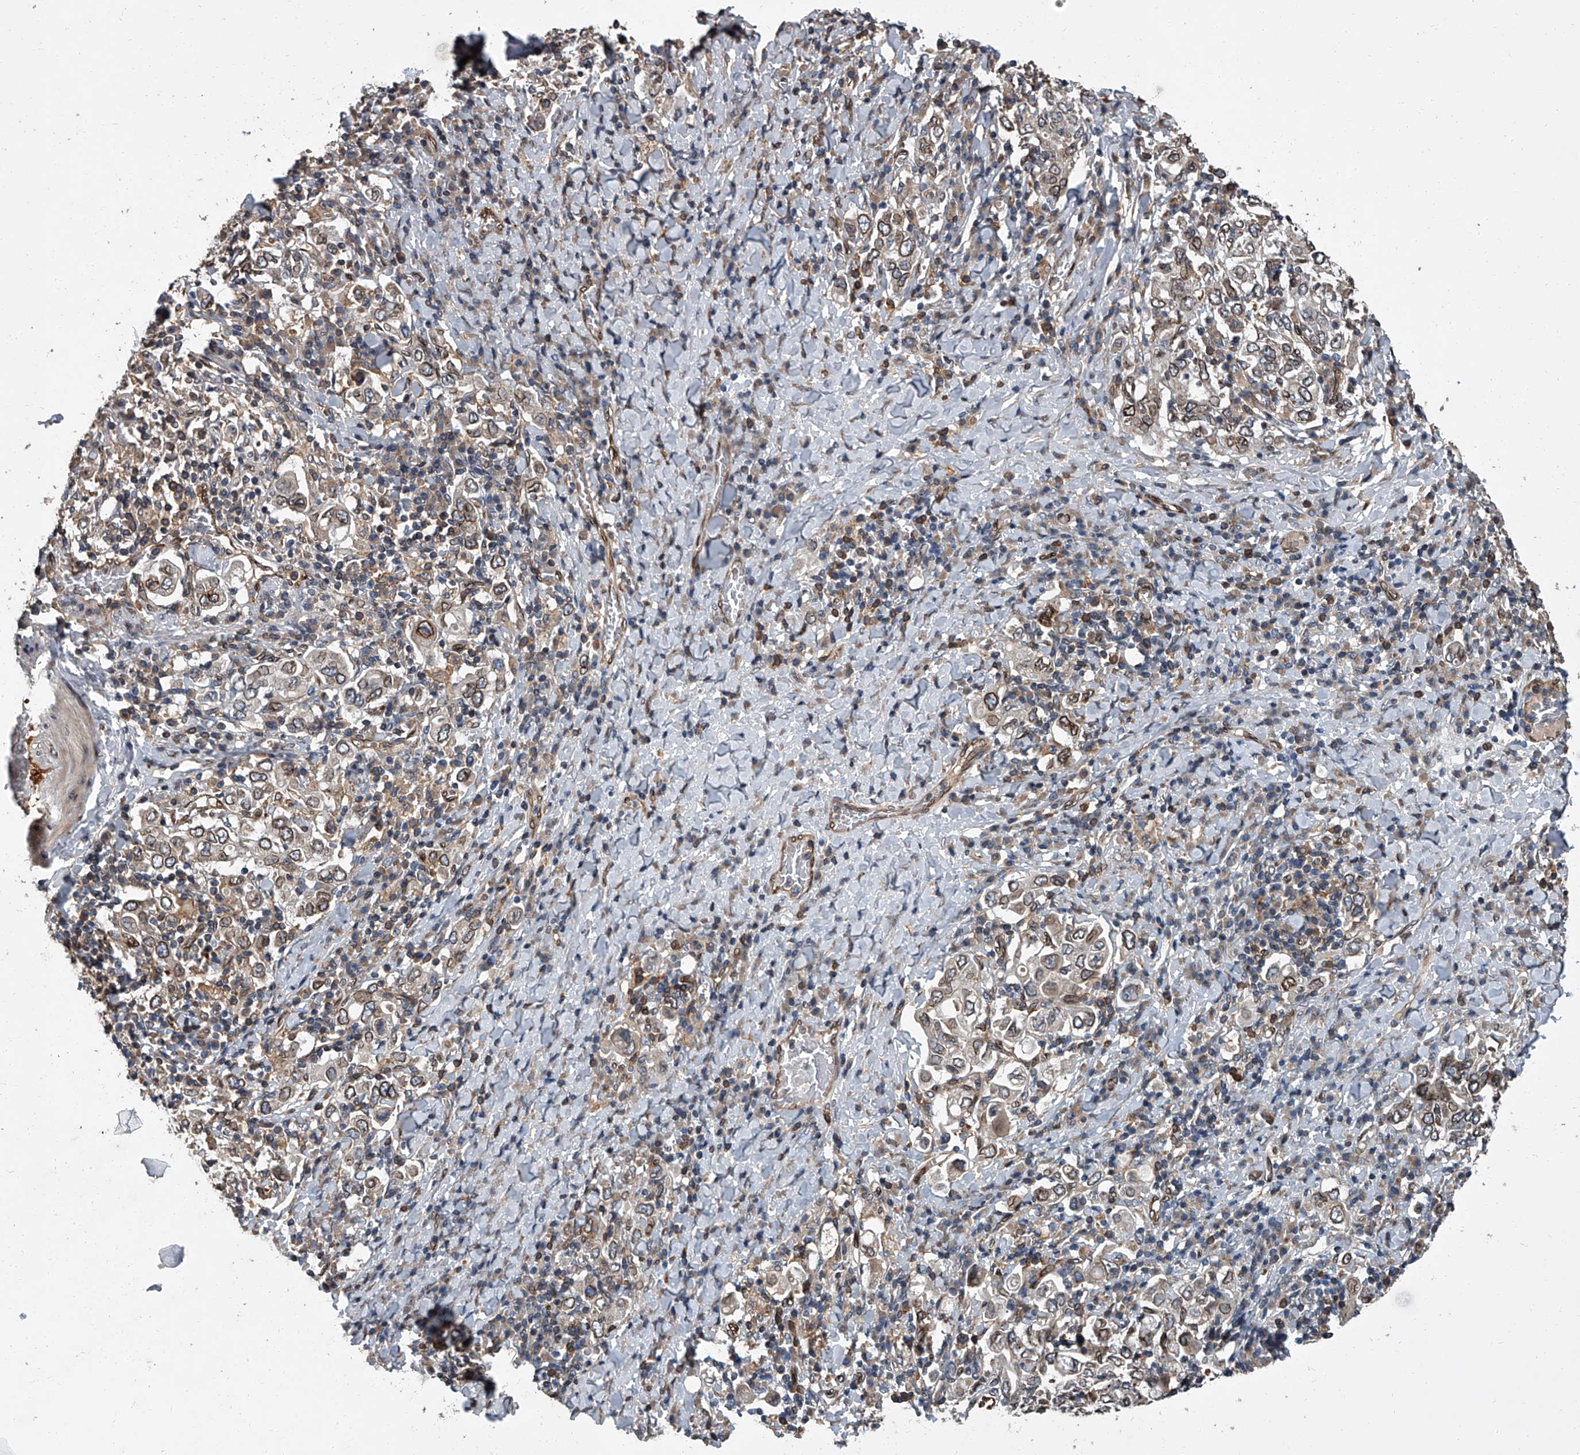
{"staining": {"intensity": "moderate", "quantity": ">75%", "location": "cytoplasmic/membranous,nuclear"}, "tissue": "stomach cancer", "cell_type": "Tumor cells", "image_type": "cancer", "snomed": [{"axis": "morphology", "description": "Adenocarcinoma, NOS"}, {"axis": "topography", "description": "Stomach, upper"}], "caption": "Protein expression analysis of human stomach cancer (adenocarcinoma) reveals moderate cytoplasmic/membranous and nuclear expression in about >75% of tumor cells. (DAB = brown stain, brightfield microscopy at high magnification).", "gene": "LRRC8C", "patient": {"sex": "male", "age": 62}}